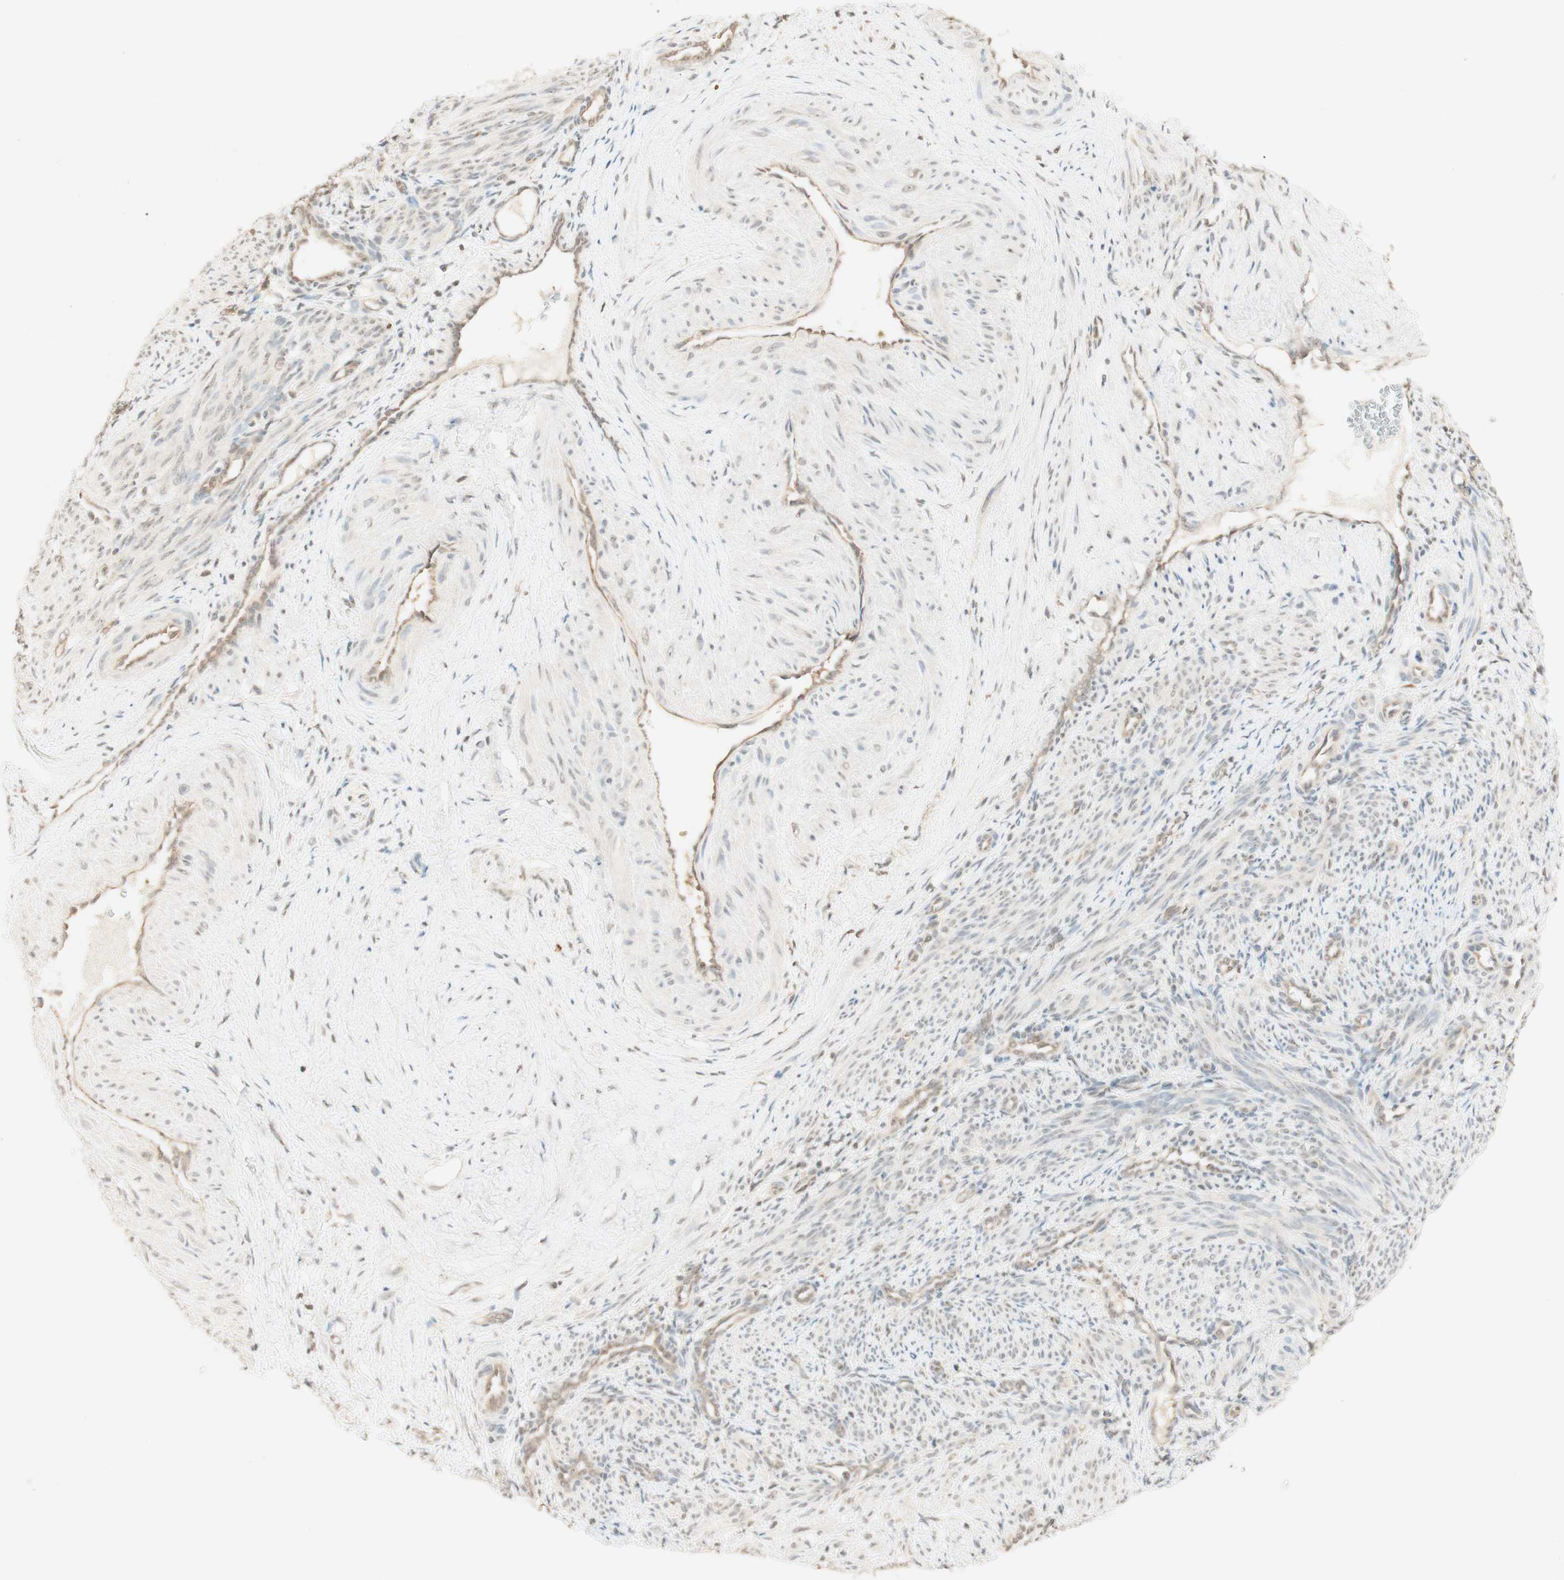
{"staining": {"intensity": "weak", "quantity": "<25%", "location": "cytoplasmic/membranous,nuclear"}, "tissue": "smooth muscle", "cell_type": "Smooth muscle cells", "image_type": "normal", "snomed": [{"axis": "morphology", "description": "Normal tissue, NOS"}, {"axis": "topography", "description": "Endometrium"}], "caption": "An immunohistochemistry (IHC) histopathology image of normal smooth muscle is shown. There is no staining in smooth muscle cells of smooth muscle. The staining is performed using DAB brown chromogen with nuclei counter-stained in using hematoxylin.", "gene": "SPINT2", "patient": {"sex": "female", "age": 33}}